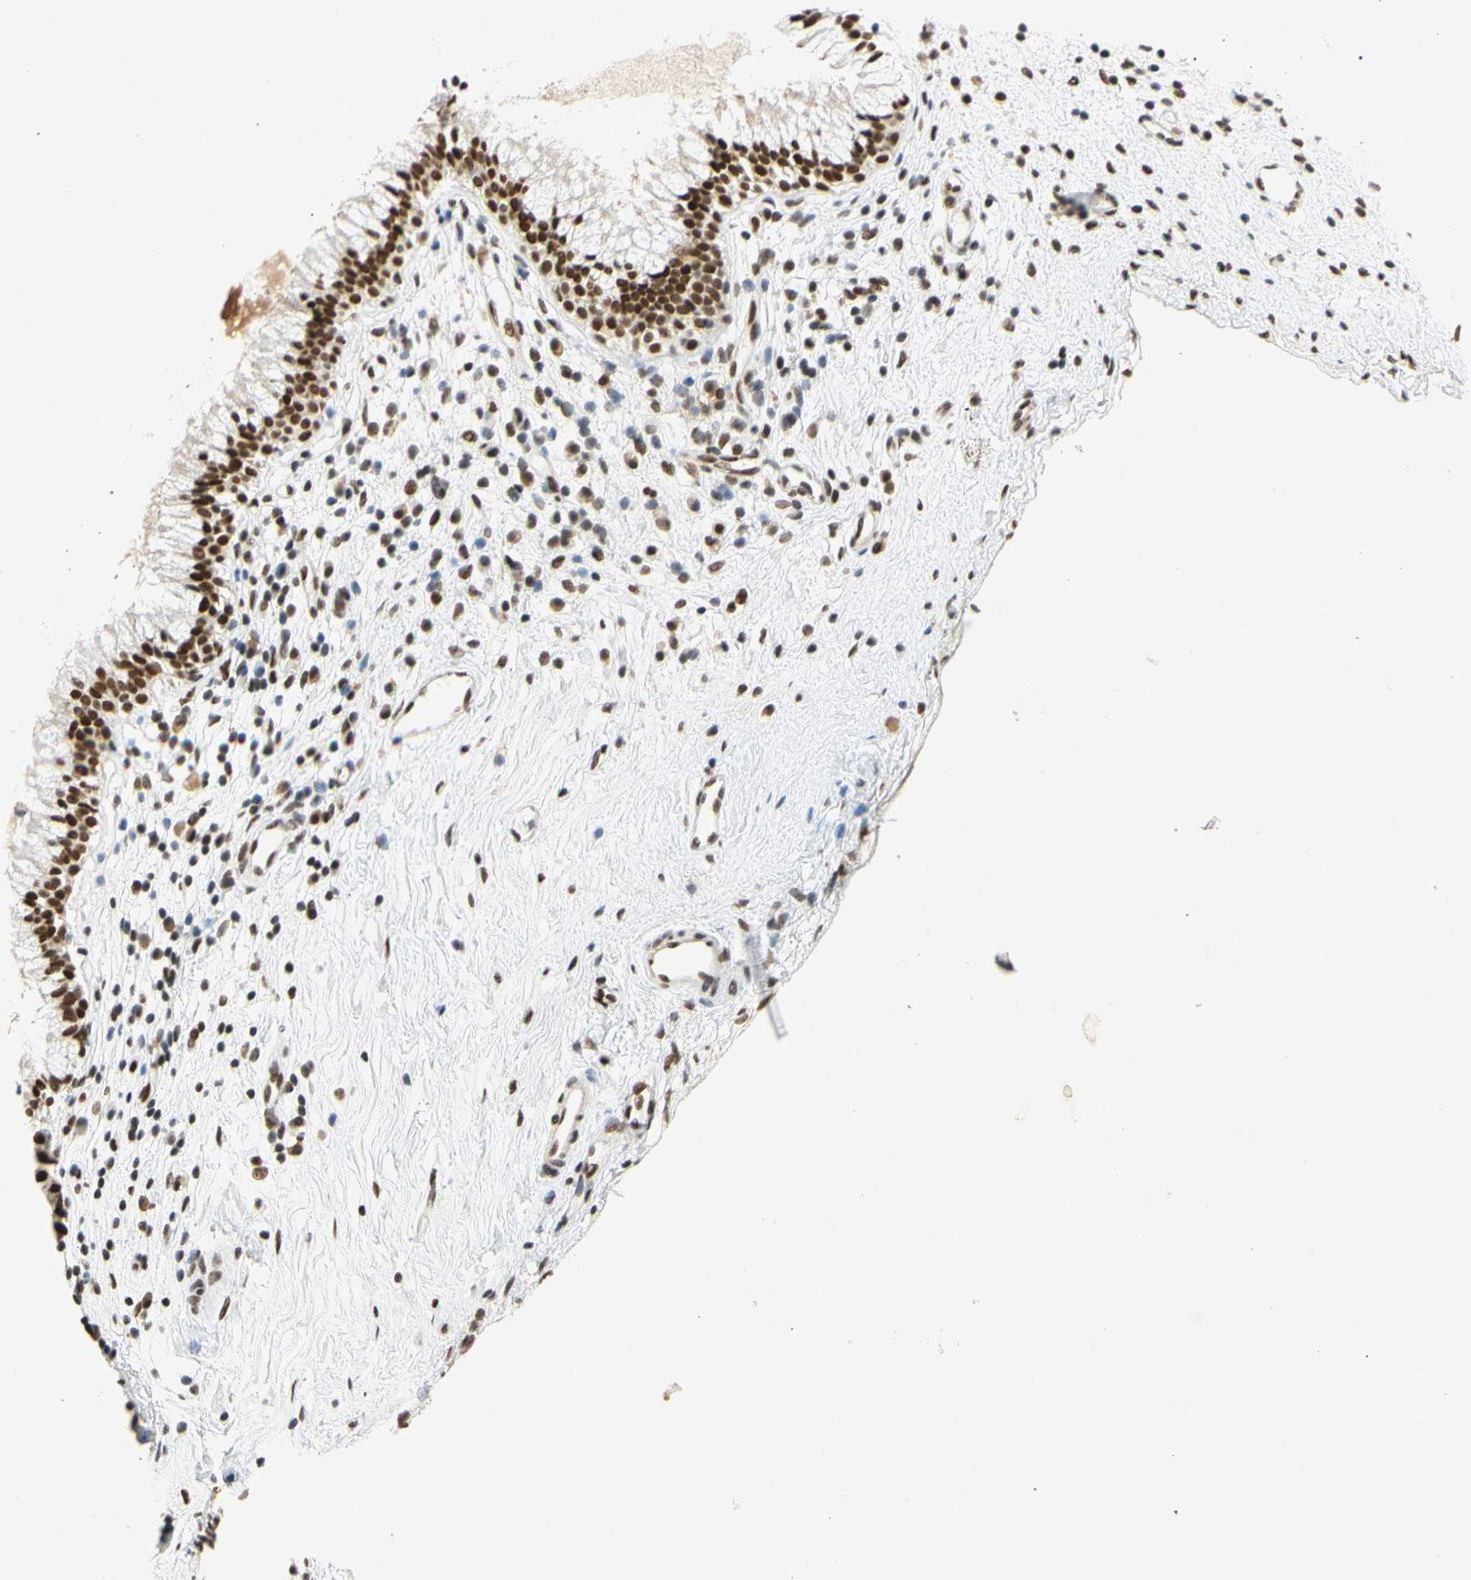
{"staining": {"intensity": "strong", "quantity": ">75%", "location": "nuclear"}, "tissue": "nasopharynx", "cell_type": "Respiratory epithelial cells", "image_type": "normal", "snomed": [{"axis": "morphology", "description": "Normal tissue, NOS"}, {"axis": "topography", "description": "Nasopharynx"}], "caption": "High-magnification brightfield microscopy of unremarkable nasopharynx stained with DAB (3,3'-diaminobenzidine) (brown) and counterstained with hematoxylin (blue). respiratory epithelial cells exhibit strong nuclear positivity is seen in about>75% of cells. The staining was performed using DAB, with brown indicating positive protein expression. Nuclei are stained blue with hematoxylin.", "gene": "ZSCAN16", "patient": {"sex": "male", "age": 21}}